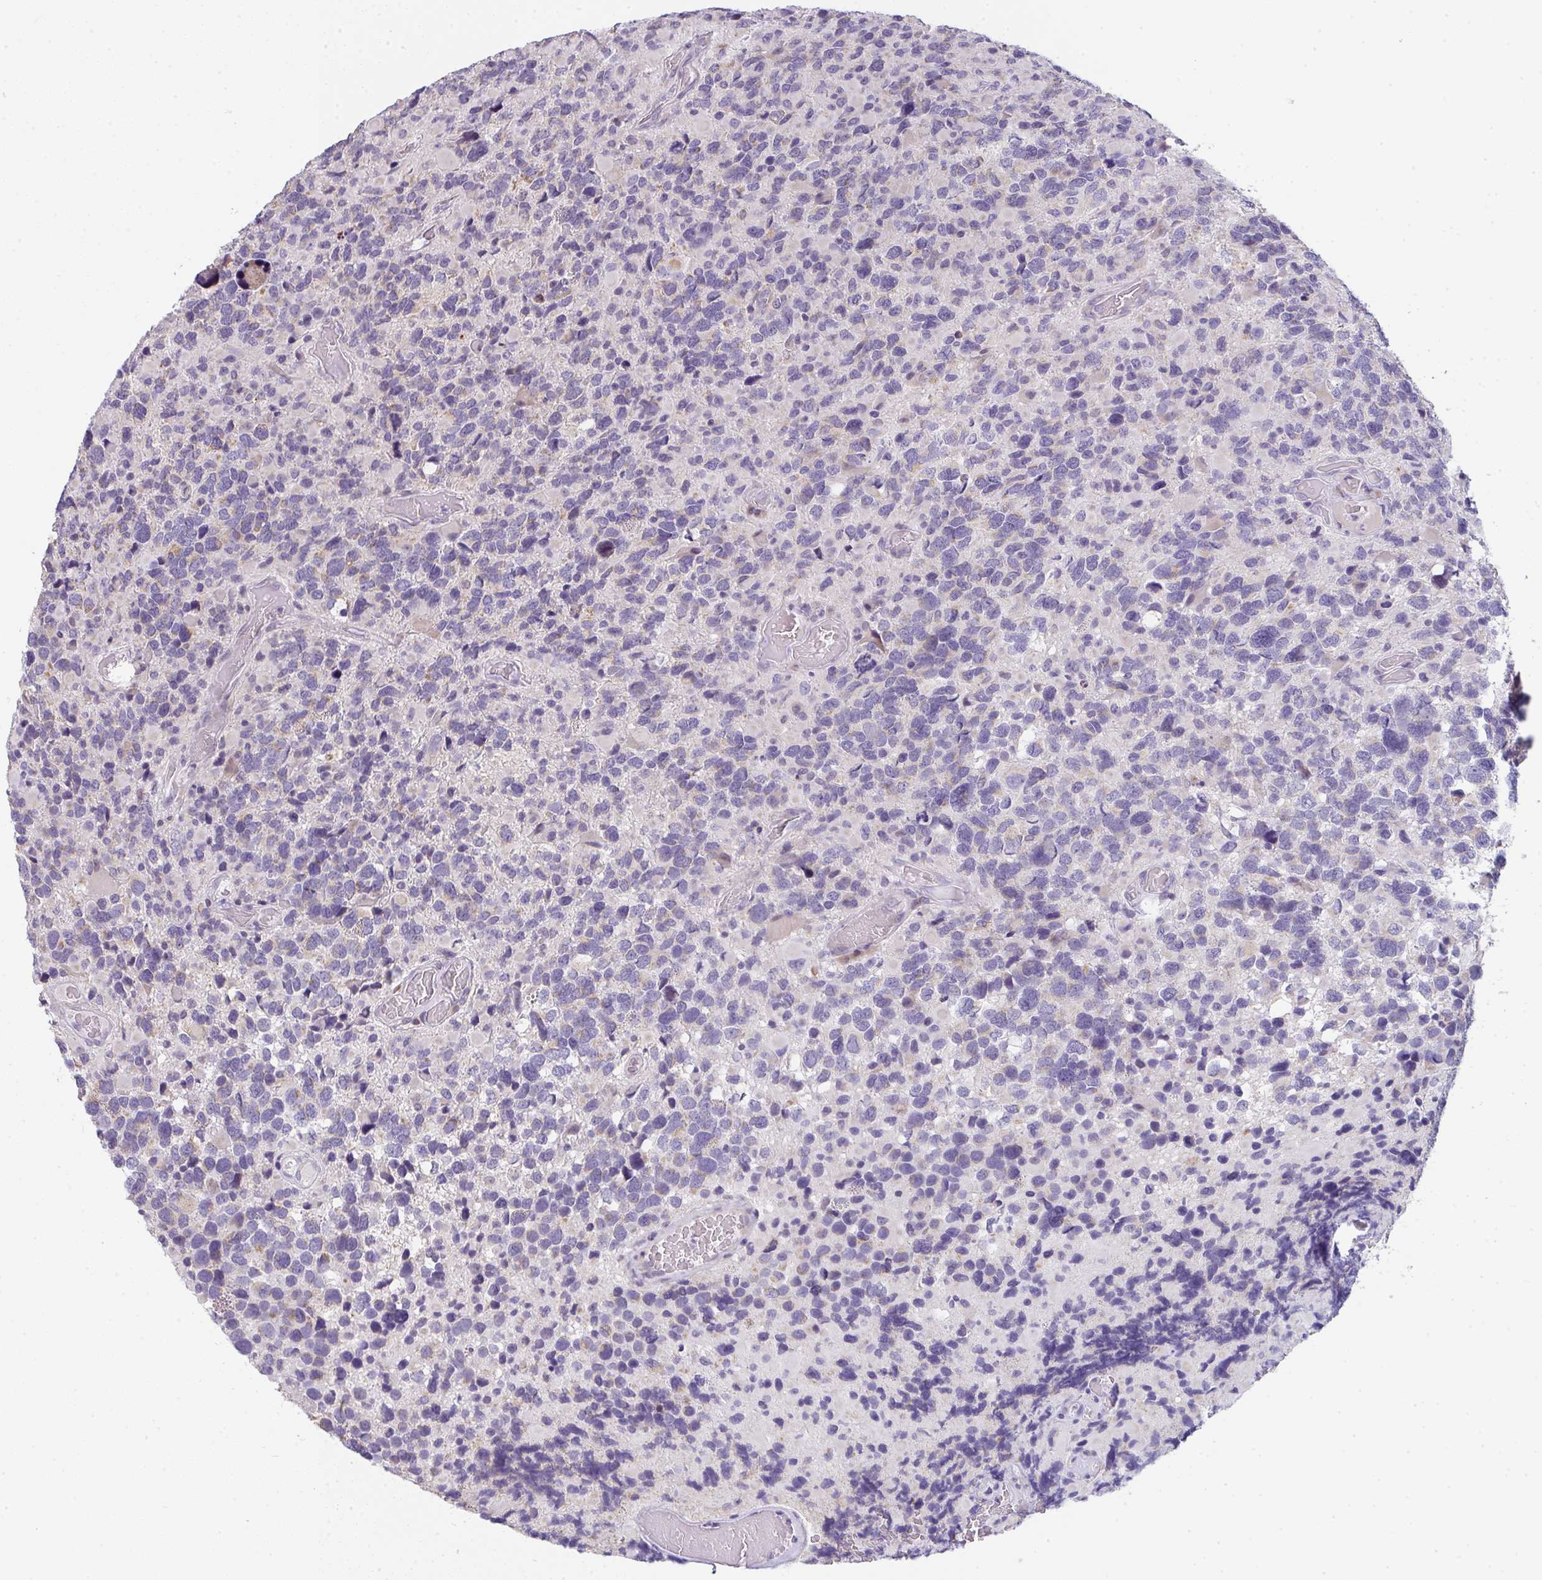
{"staining": {"intensity": "moderate", "quantity": "<25%", "location": "cytoplasmic/membranous"}, "tissue": "glioma", "cell_type": "Tumor cells", "image_type": "cancer", "snomed": [{"axis": "morphology", "description": "Glioma, malignant, High grade"}, {"axis": "topography", "description": "Brain"}], "caption": "Immunohistochemical staining of human glioma demonstrates moderate cytoplasmic/membranous protein staining in approximately <25% of tumor cells.", "gene": "CACNA1S", "patient": {"sex": "female", "age": 40}}